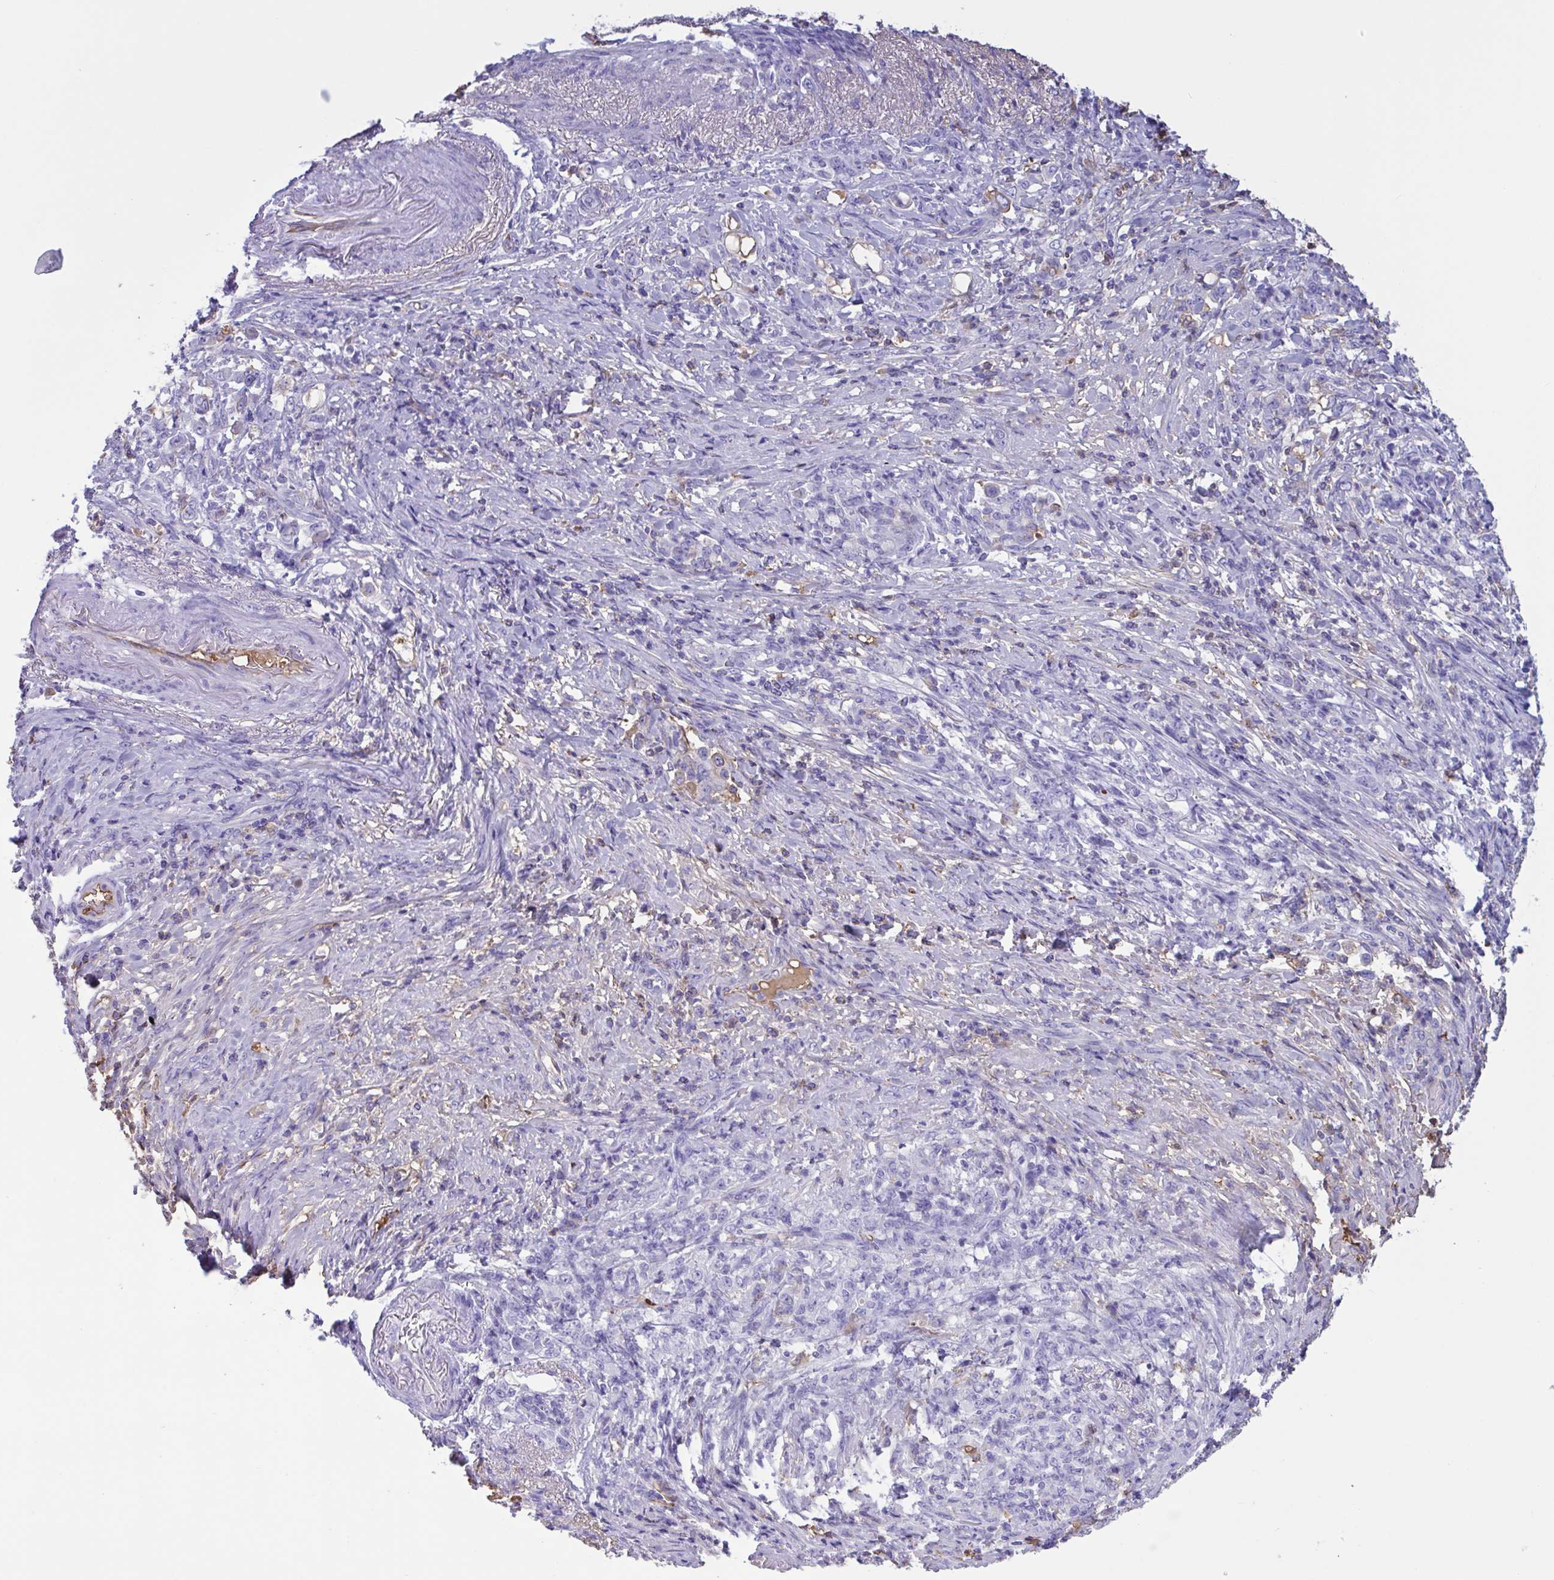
{"staining": {"intensity": "negative", "quantity": "none", "location": "none"}, "tissue": "stomach cancer", "cell_type": "Tumor cells", "image_type": "cancer", "snomed": [{"axis": "morphology", "description": "Adenocarcinoma, NOS"}, {"axis": "topography", "description": "Stomach"}], "caption": "A histopathology image of human stomach cancer is negative for staining in tumor cells.", "gene": "LARGE2", "patient": {"sex": "female", "age": 79}}